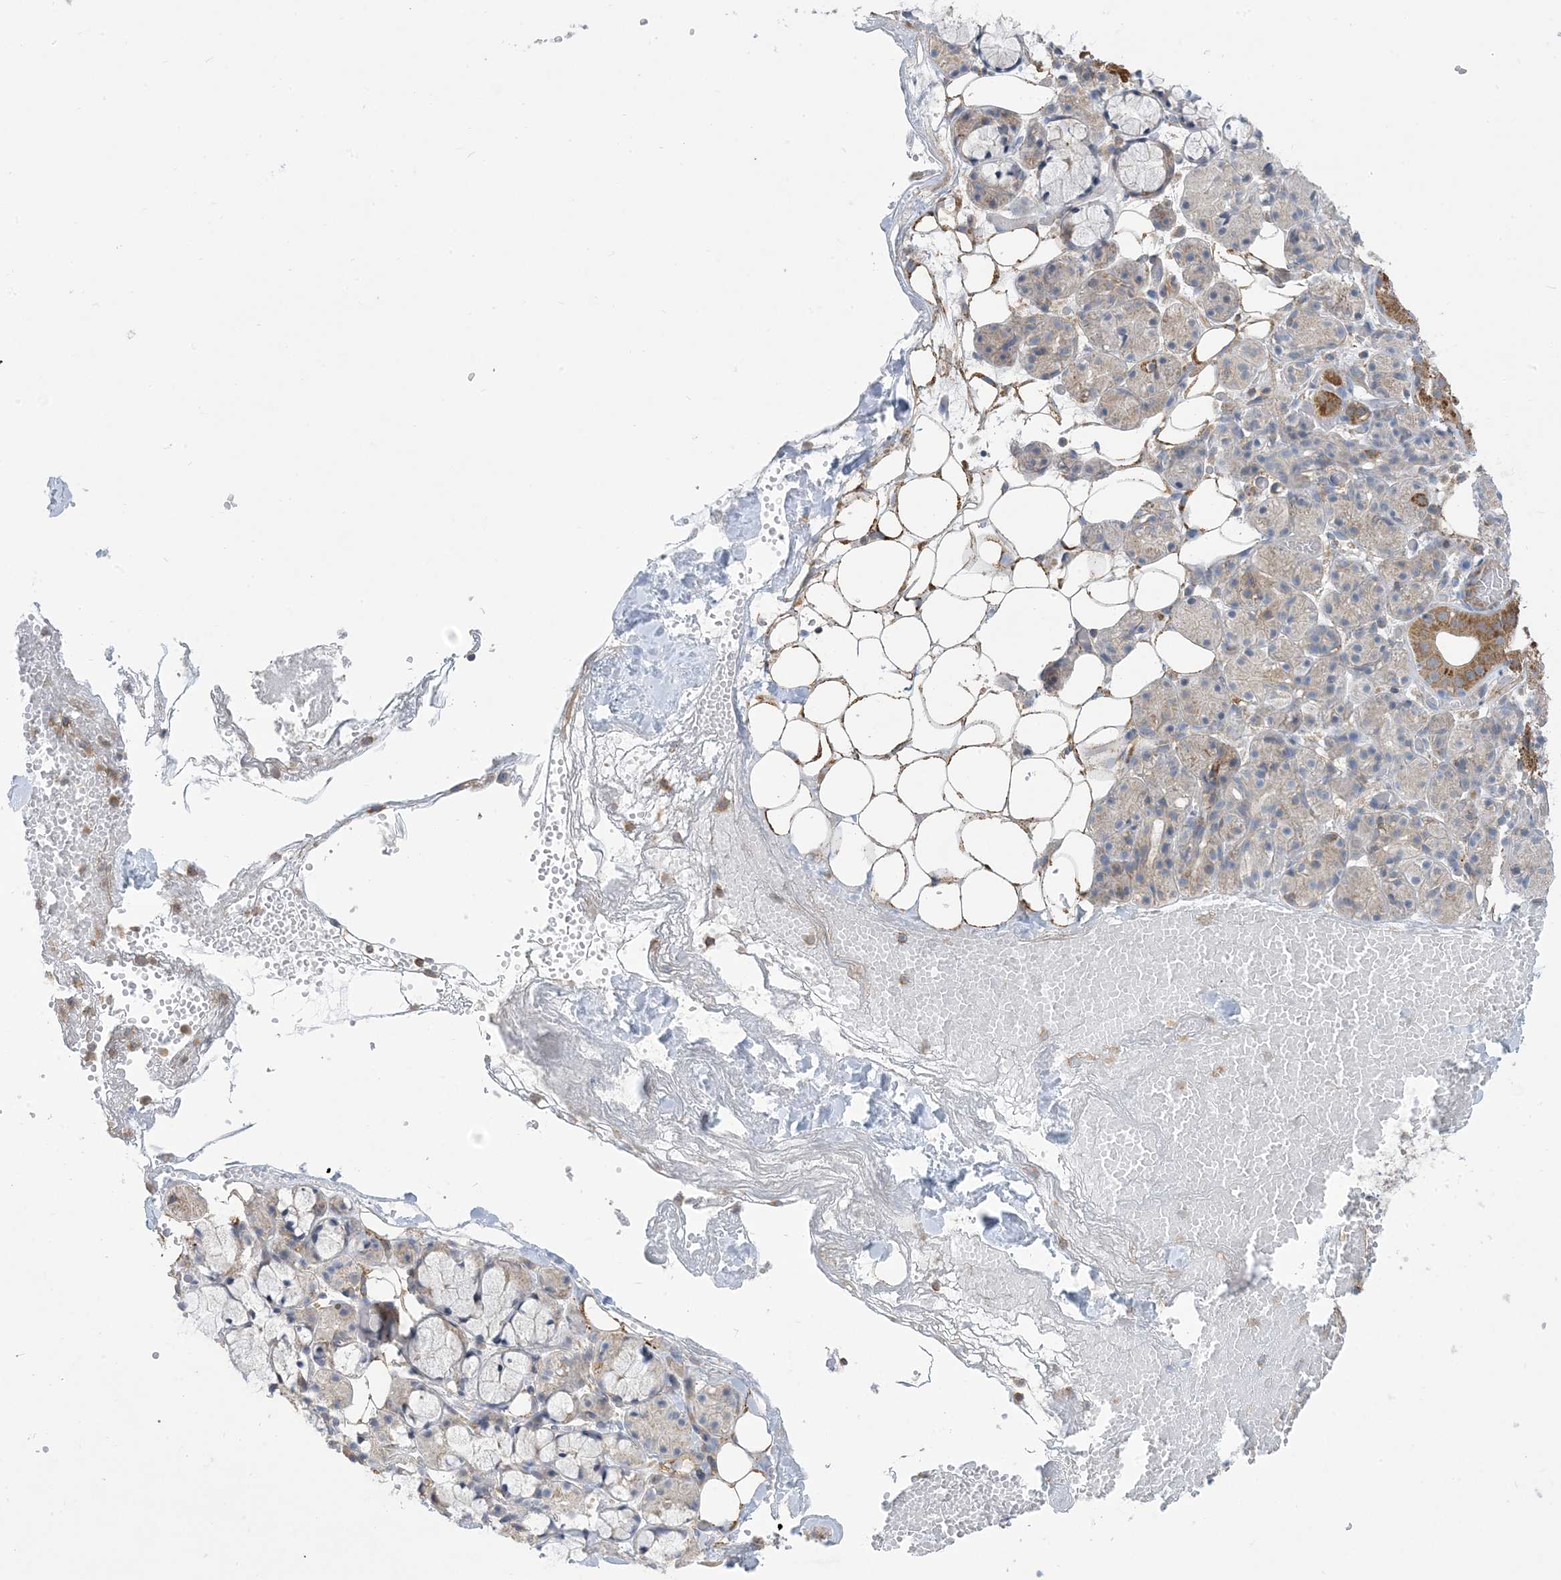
{"staining": {"intensity": "moderate", "quantity": "<25%", "location": "cytoplasmic/membranous"}, "tissue": "salivary gland", "cell_type": "Glandular cells", "image_type": "normal", "snomed": [{"axis": "morphology", "description": "Normal tissue, NOS"}, {"axis": "topography", "description": "Salivary gland"}], "caption": "High-power microscopy captured an immunohistochemistry image of benign salivary gland, revealing moderate cytoplasmic/membranous staining in about <25% of glandular cells.", "gene": "AOC1", "patient": {"sex": "male", "age": 63}}